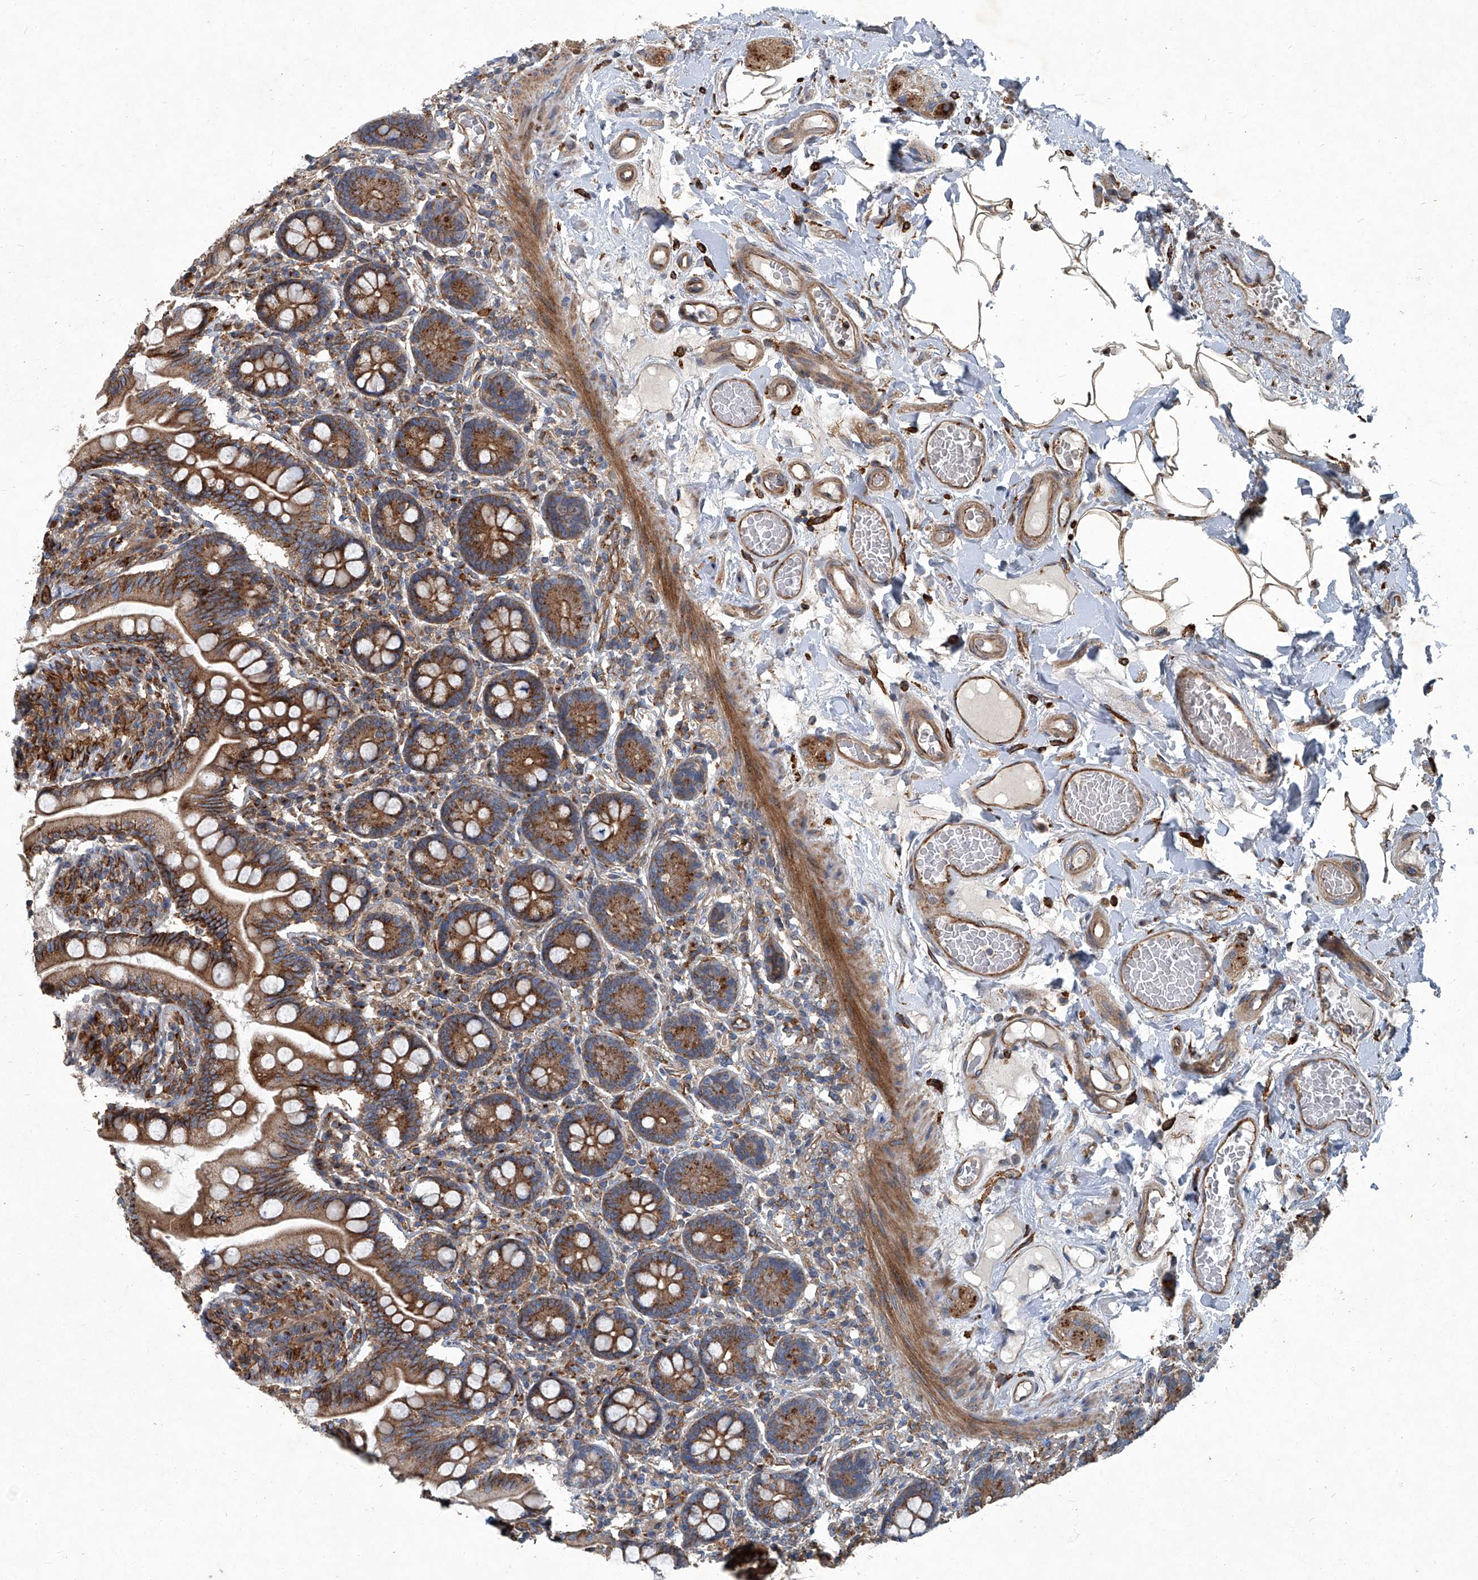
{"staining": {"intensity": "moderate", "quantity": ">75%", "location": "cytoplasmic/membranous"}, "tissue": "small intestine", "cell_type": "Glandular cells", "image_type": "normal", "snomed": [{"axis": "morphology", "description": "Normal tissue, NOS"}, {"axis": "topography", "description": "Small intestine"}], "caption": "Immunohistochemical staining of unremarkable small intestine exhibits moderate cytoplasmic/membranous protein expression in about >75% of glandular cells. (DAB IHC with brightfield microscopy, high magnification).", "gene": "PIGH", "patient": {"sex": "female", "age": 64}}